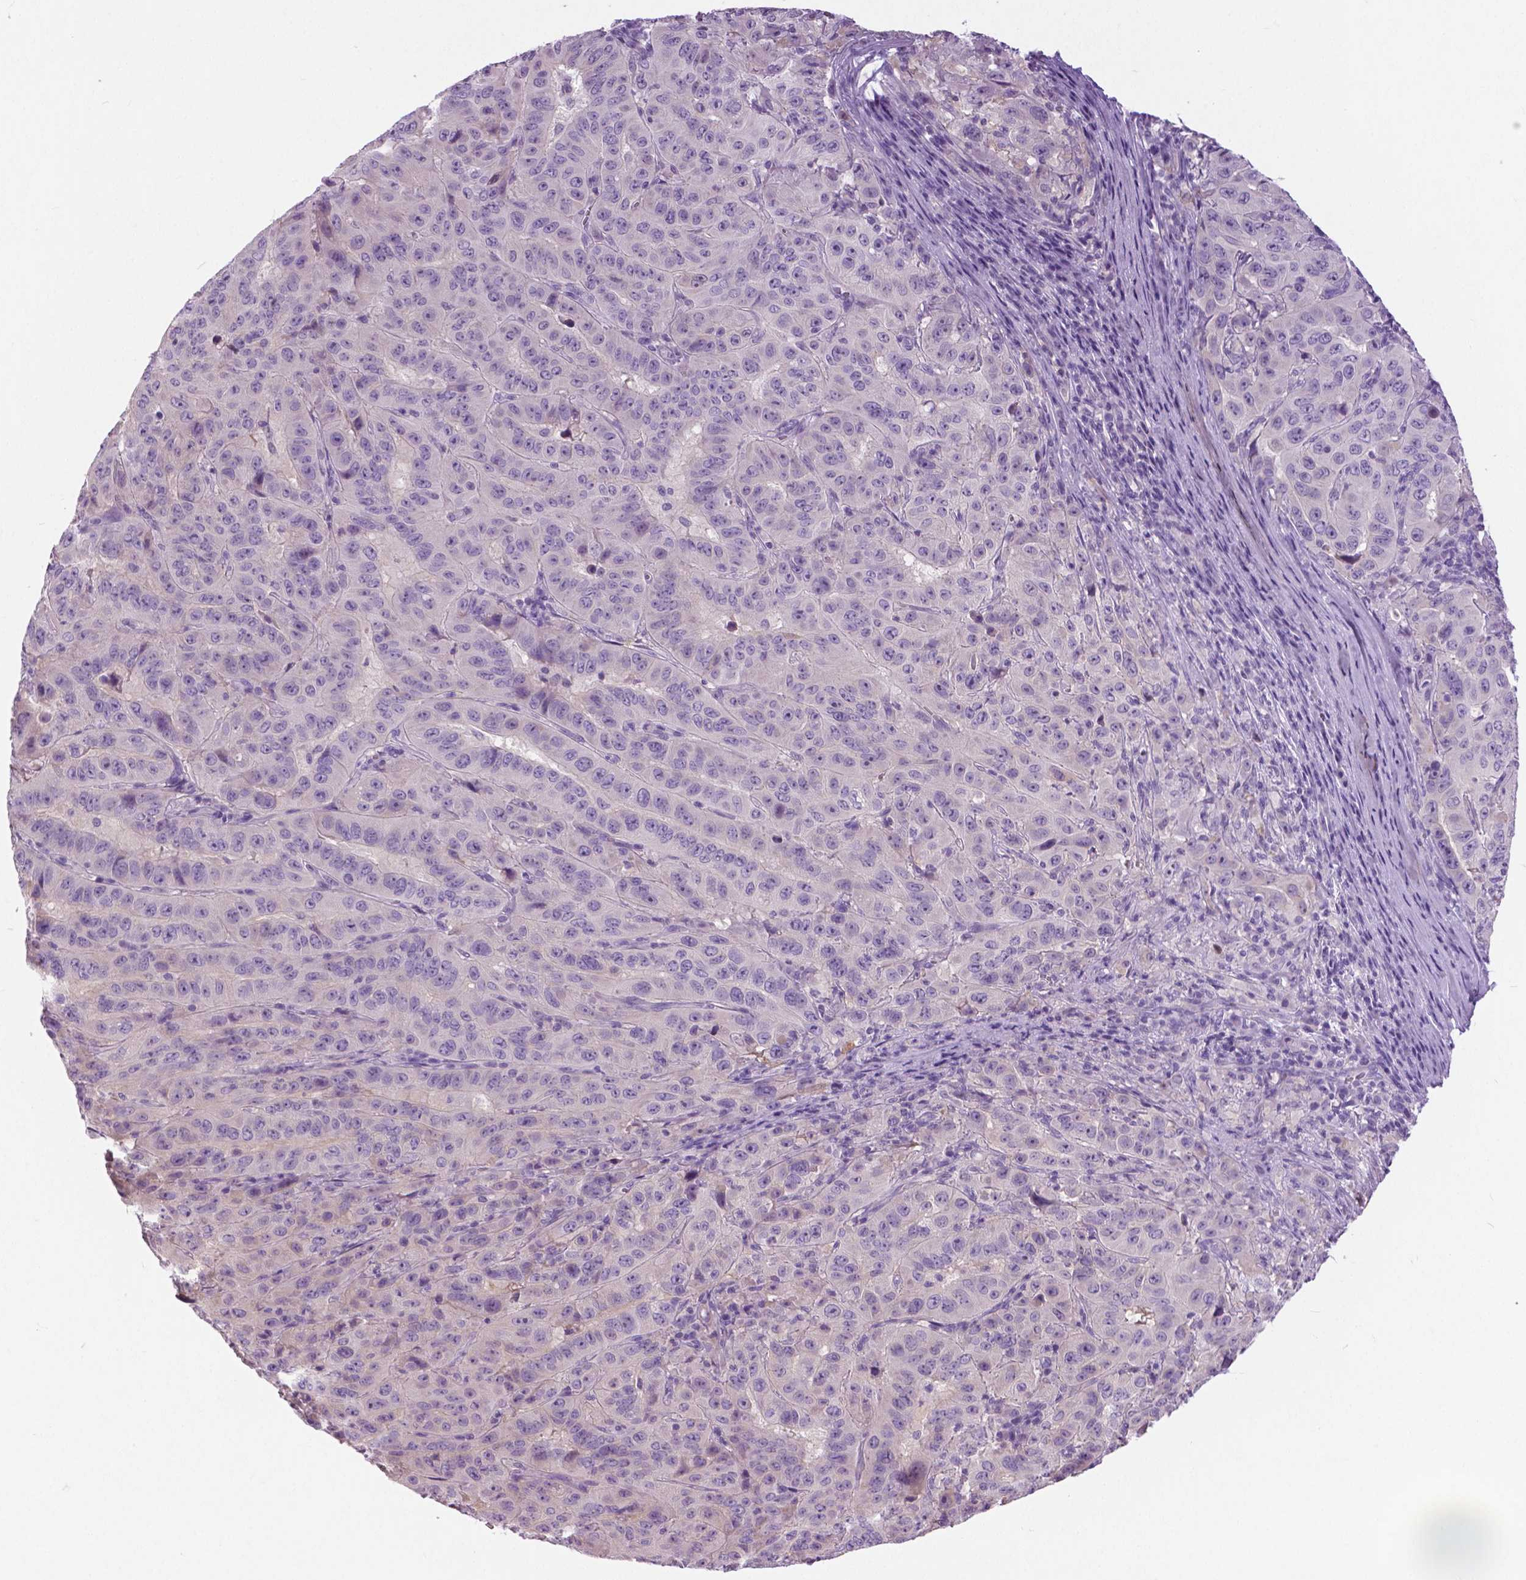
{"staining": {"intensity": "negative", "quantity": "none", "location": "none"}, "tissue": "pancreatic cancer", "cell_type": "Tumor cells", "image_type": "cancer", "snomed": [{"axis": "morphology", "description": "Adenocarcinoma, NOS"}, {"axis": "topography", "description": "Pancreas"}], "caption": "Tumor cells are negative for brown protein staining in pancreatic cancer.", "gene": "TP53TG5", "patient": {"sex": "male", "age": 63}}